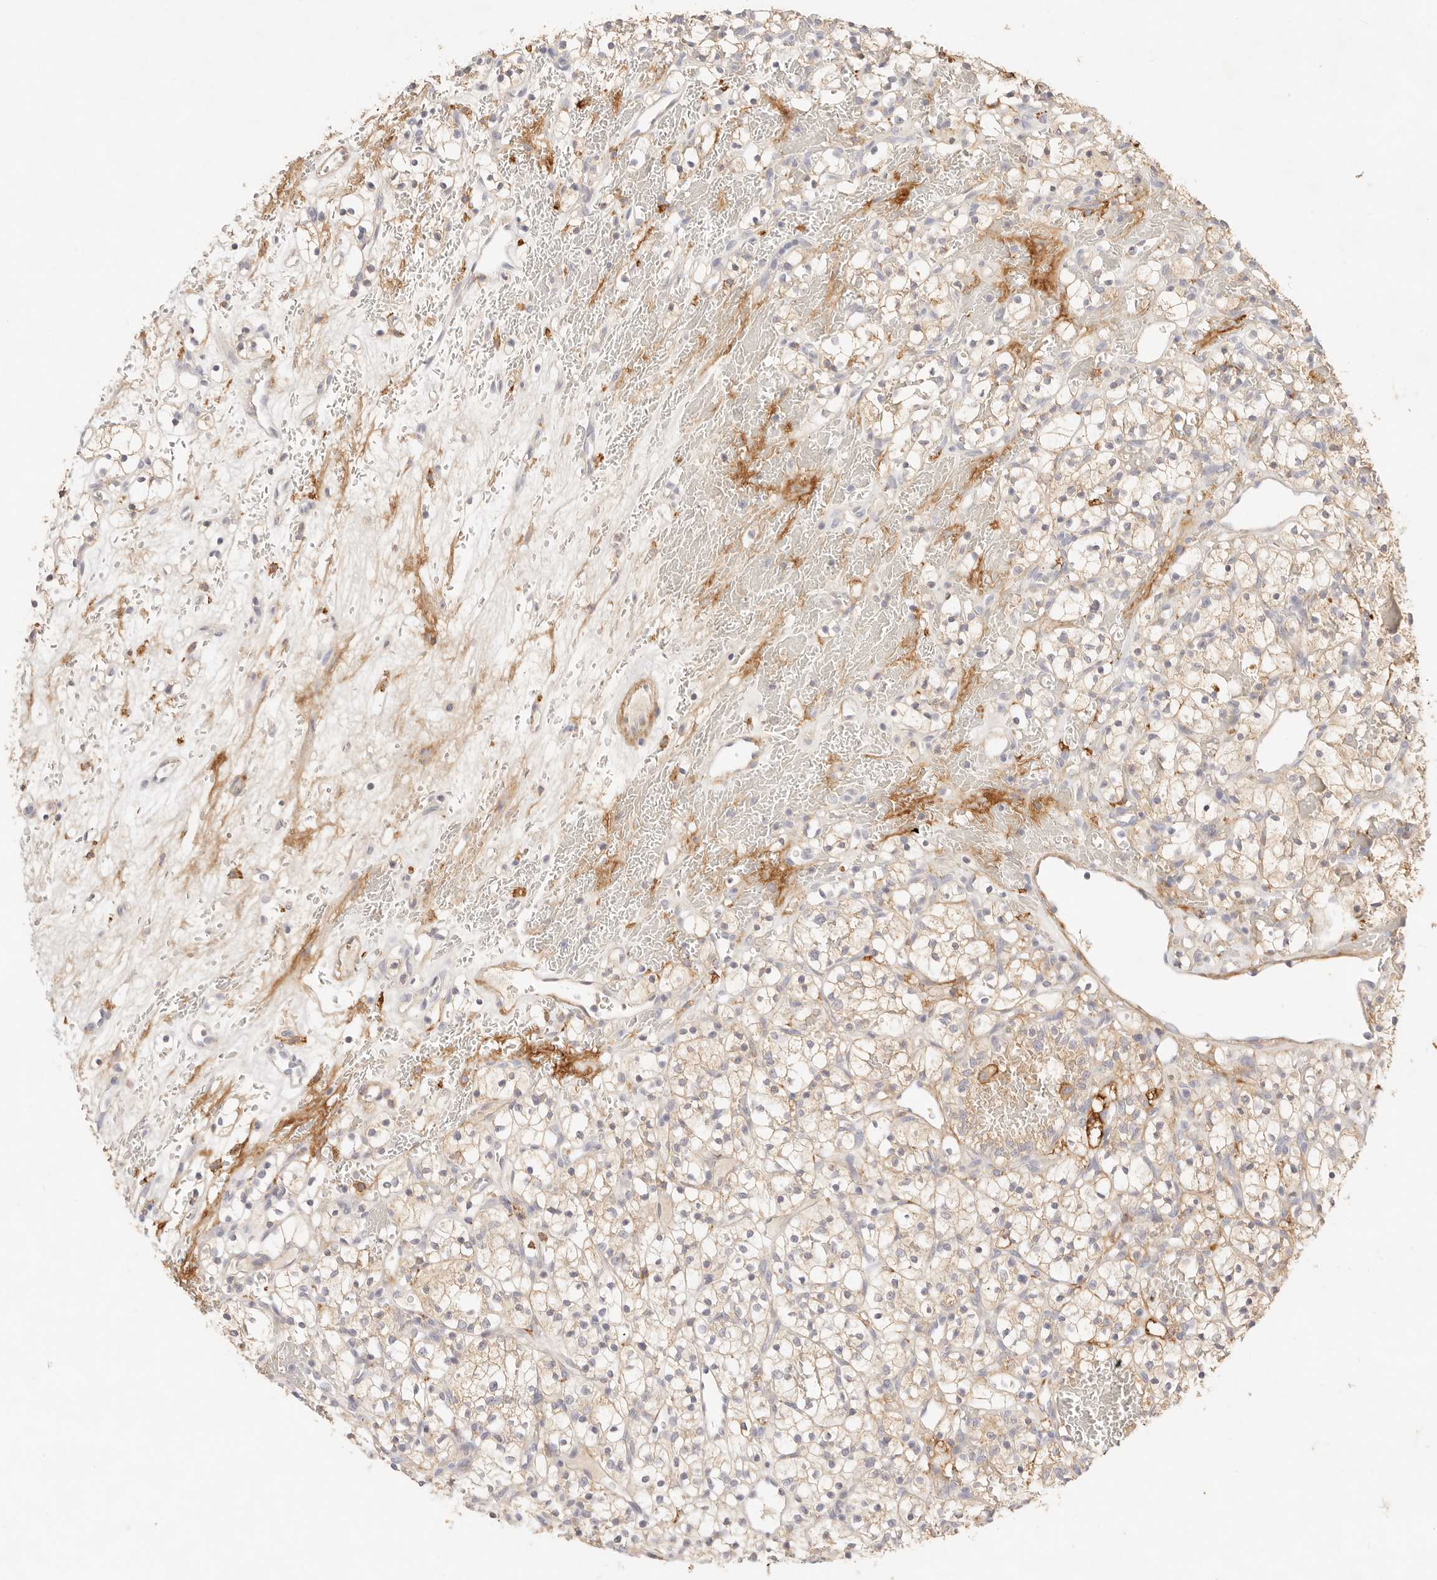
{"staining": {"intensity": "weak", "quantity": "25%-75%", "location": "cytoplasmic/membranous"}, "tissue": "renal cancer", "cell_type": "Tumor cells", "image_type": "cancer", "snomed": [{"axis": "morphology", "description": "Adenocarcinoma, NOS"}, {"axis": "topography", "description": "Kidney"}], "caption": "Renal cancer (adenocarcinoma) stained with immunohistochemistry (IHC) reveals weak cytoplasmic/membranous expression in about 25%-75% of tumor cells.", "gene": "HK2", "patient": {"sex": "female", "age": 57}}